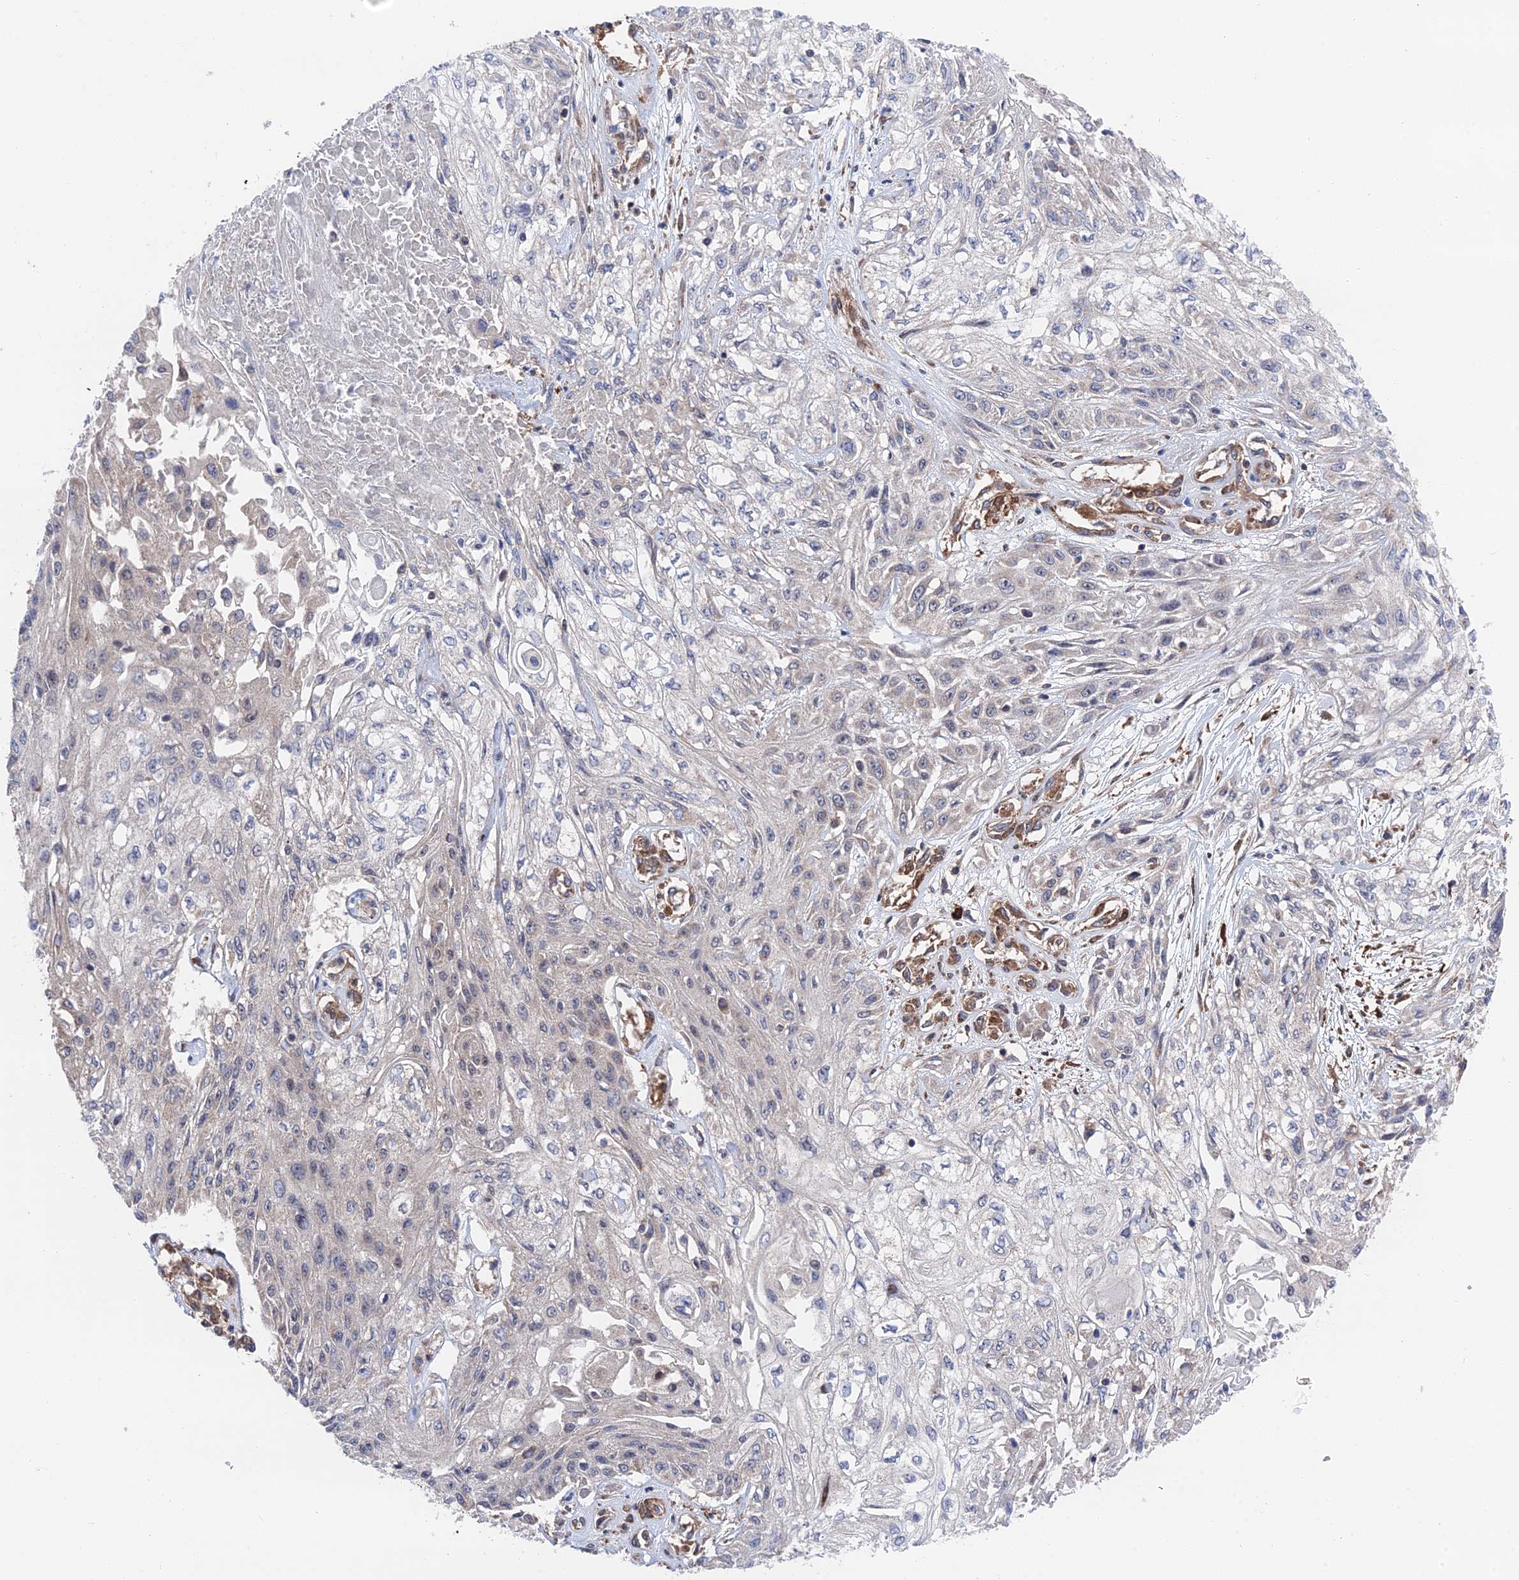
{"staining": {"intensity": "negative", "quantity": "none", "location": "none"}, "tissue": "skin cancer", "cell_type": "Tumor cells", "image_type": "cancer", "snomed": [{"axis": "morphology", "description": "Squamous cell carcinoma, NOS"}, {"axis": "morphology", "description": "Squamous cell carcinoma, metastatic, NOS"}, {"axis": "topography", "description": "Skin"}, {"axis": "topography", "description": "Lymph node"}], "caption": "This is an immunohistochemistry image of human skin cancer. There is no staining in tumor cells.", "gene": "ZNF320", "patient": {"sex": "male", "age": 75}}